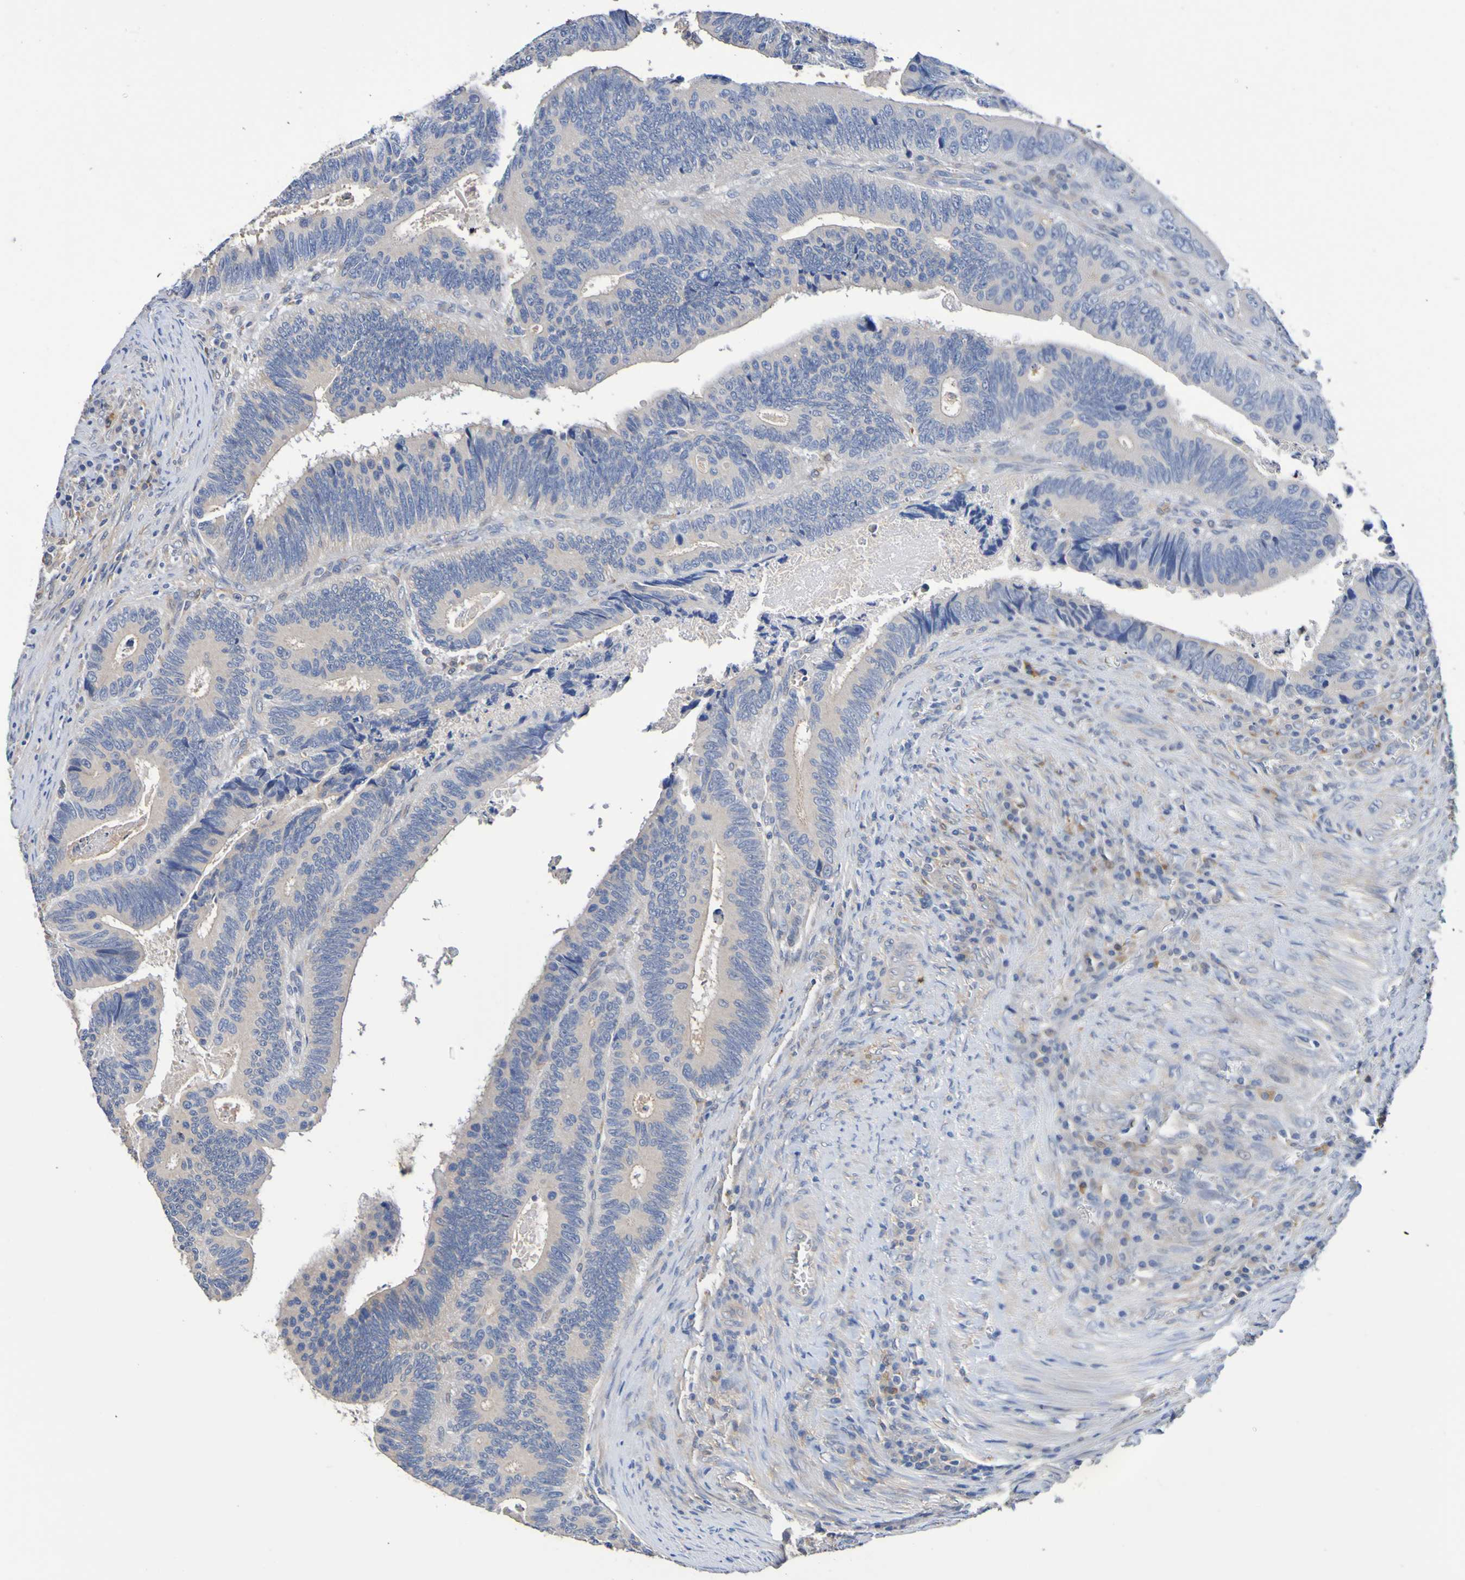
{"staining": {"intensity": "weak", "quantity": ">75%", "location": "cytoplasmic/membranous"}, "tissue": "colorectal cancer", "cell_type": "Tumor cells", "image_type": "cancer", "snomed": [{"axis": "morphology", "description": "Inflammation, NOS"}, {"axis": "morphology", "description": "Adenocarcinoma, NOS"}, {"axis": "topography", "description": "Colon"}], "caption": "Brown immunohistochemical staining in colorectal cancer reveals weak cytoplasmic/membranous expression in approximately >75% of tumor cells.", "gene": "METAP2", "patient": {"sex": "male", "age": 72}}